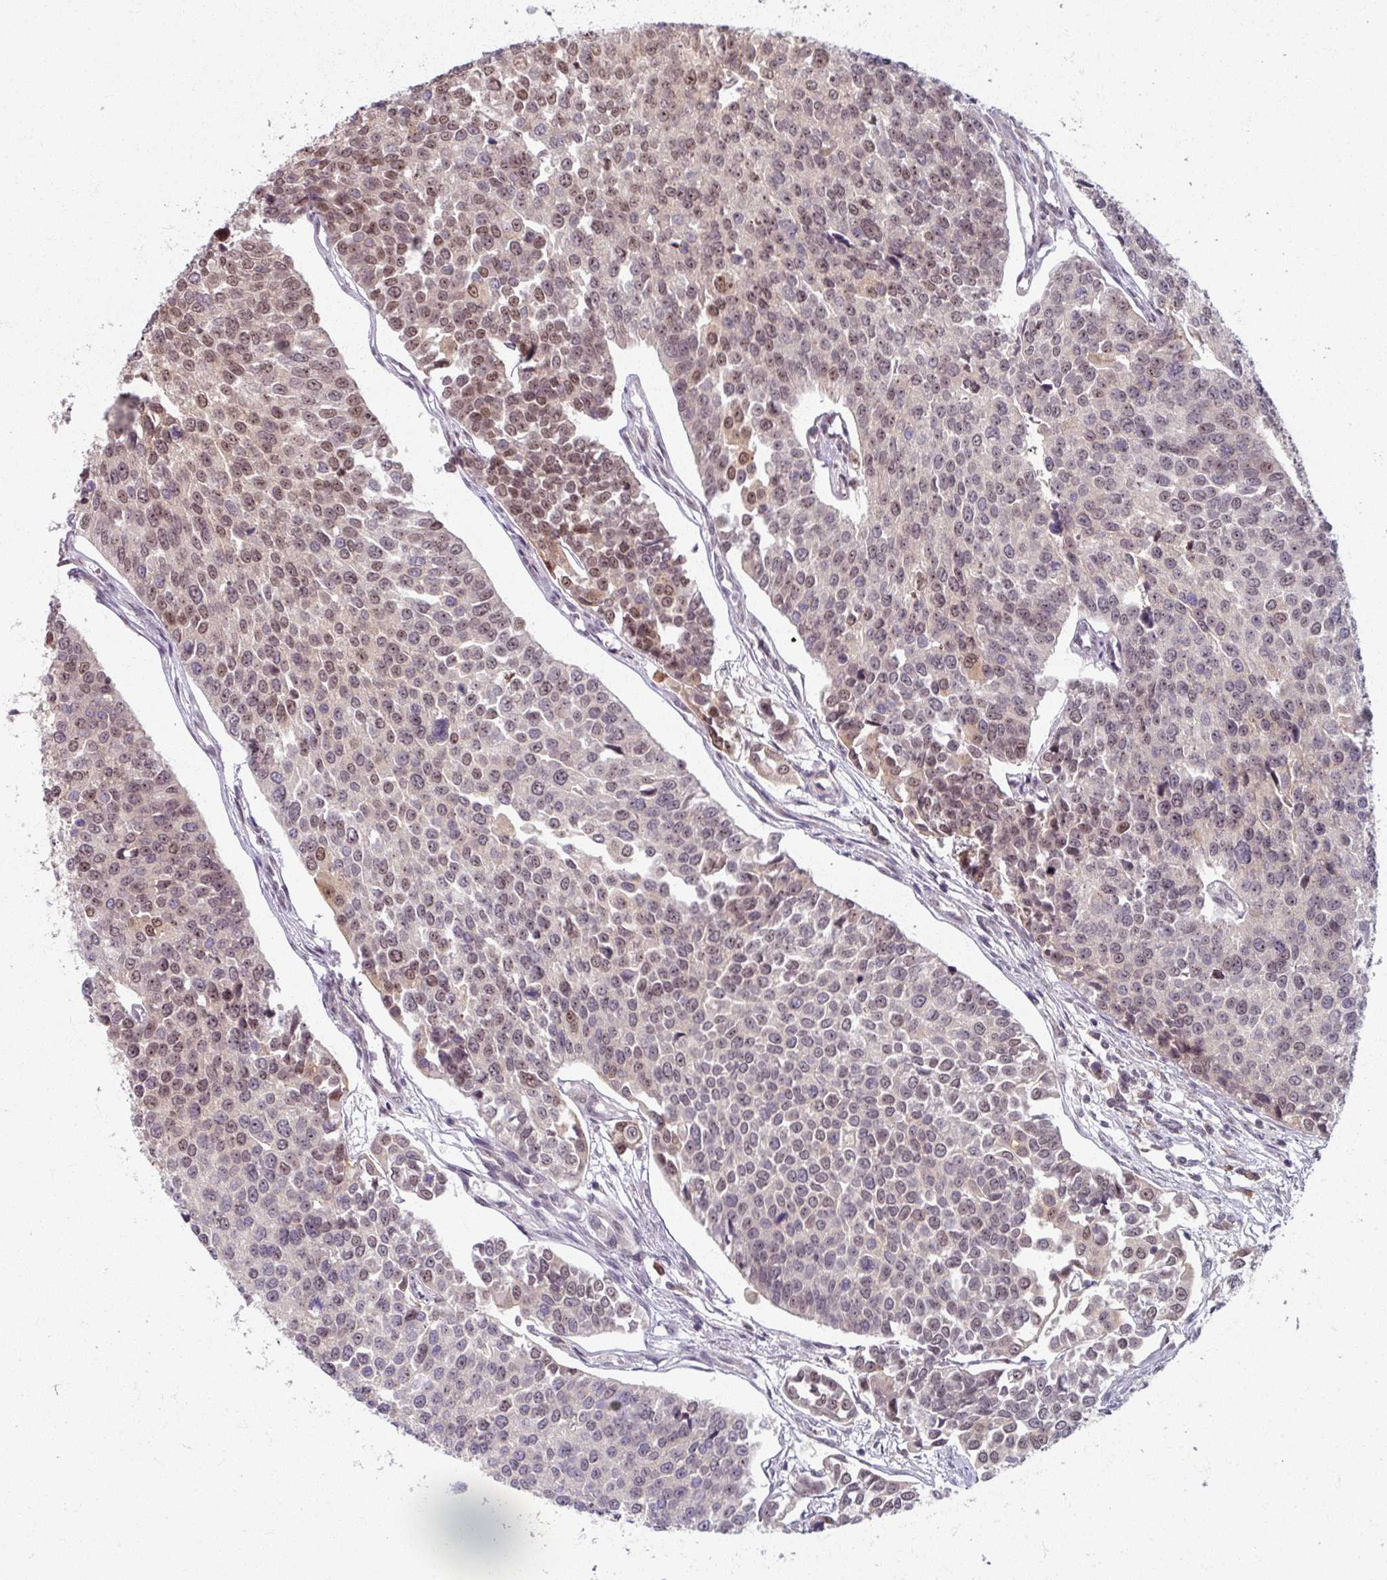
{"staining": {"intensity": "weak", "quantity": "25%-75%", "location": "nuclear"}, "tissue": "urothelial cancer", "cell_type": "Tumor cells", "image_type": "cancer", "snomed": [{"axis": "morphology", "description": "Urothelial carcinoma, Low grade"}, {"axis": "topography", "description": "Urinary bladder"}], "caption": "This is an image of immunohistochemistry (IHC) staining of low-grade urothelial carcinoma, which shows weak positivity in the nuclear of tumor cells.", "gene": "KLC3", "patient": {"sex": "female", "age": 78}}